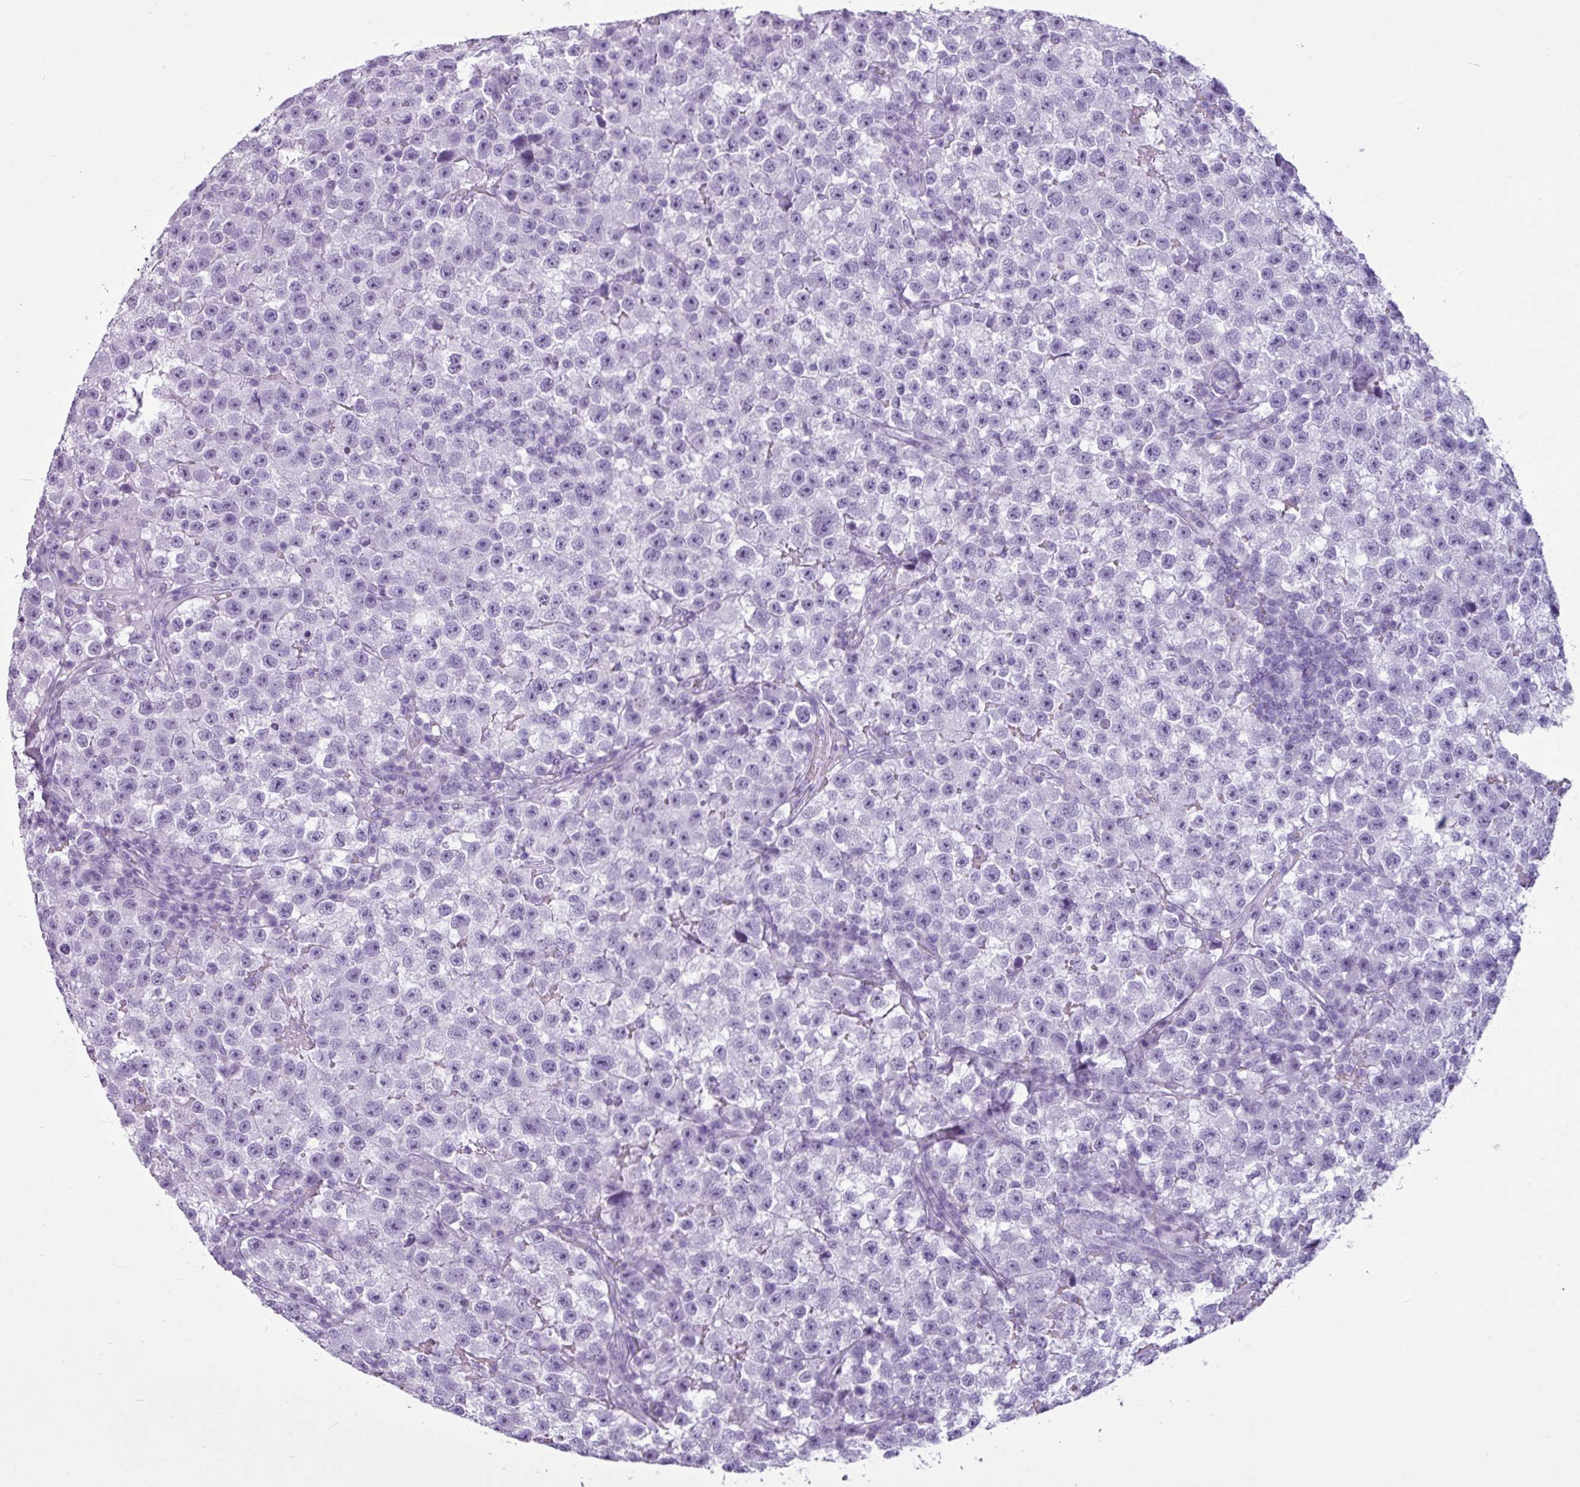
{"staining": {"intensity": "negative", "quantity": "none", "location": "none"}, "tissue": "testis cancer", "cell_type": "Tumor cells", "image_type": "cancer", "snomed": [{"axis": "morphology", "description": "Seminoma, NOS"}, {"axis": "topography", "description": "Testis"}], "caption": "Immunohistochemical staining of seminoma (testis) displays no significant positivity in tumor cells.", "gene": "AMY1B", "patient": {"sex": "male", "age": 22}}